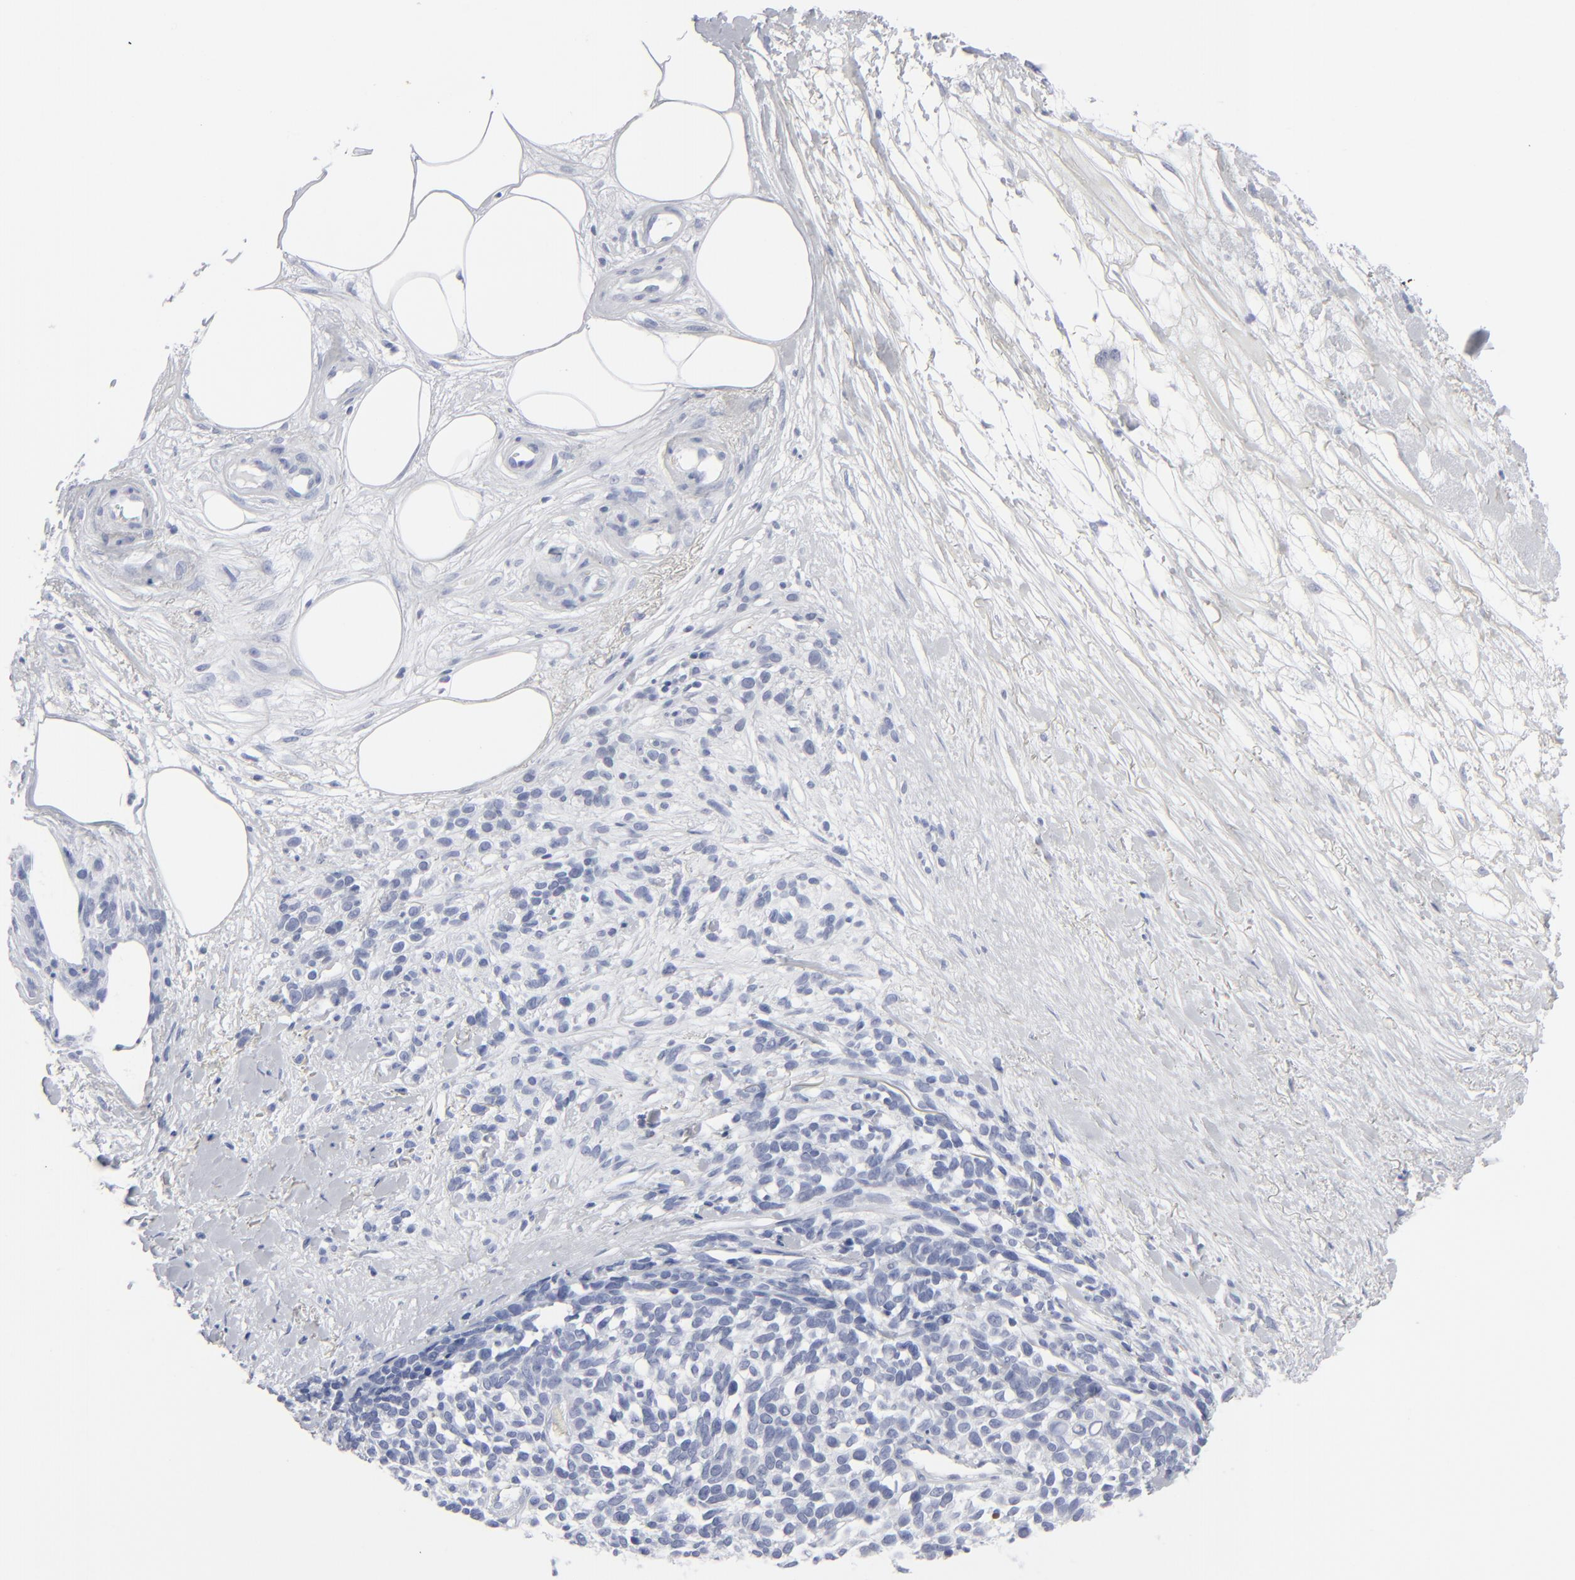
{"staining": {"intensity": "negative", "quantity": "none", "location": "none"}, "tissue": "melanoma", "cell_type": "Tumor cells", "image_type": "cancer", "snomed": [{"axis": "morphology", "description": "Malignant melanoma, NOS"}, {"axis": "topography", "description": "Skin"}], "caption": "Immunohistochemistry photomicrograph of neoplastic tissue: human melanoma stained with DAB reveals no significant protein expression in tumor cells. The staining was performed using DAB to visualize the protein expression in brown, while the nuclei were stained in blue with hematoxylin (Magnification: 20x).", "gene": "MSLN", "patient": {"sex": "female", "age": 85}}